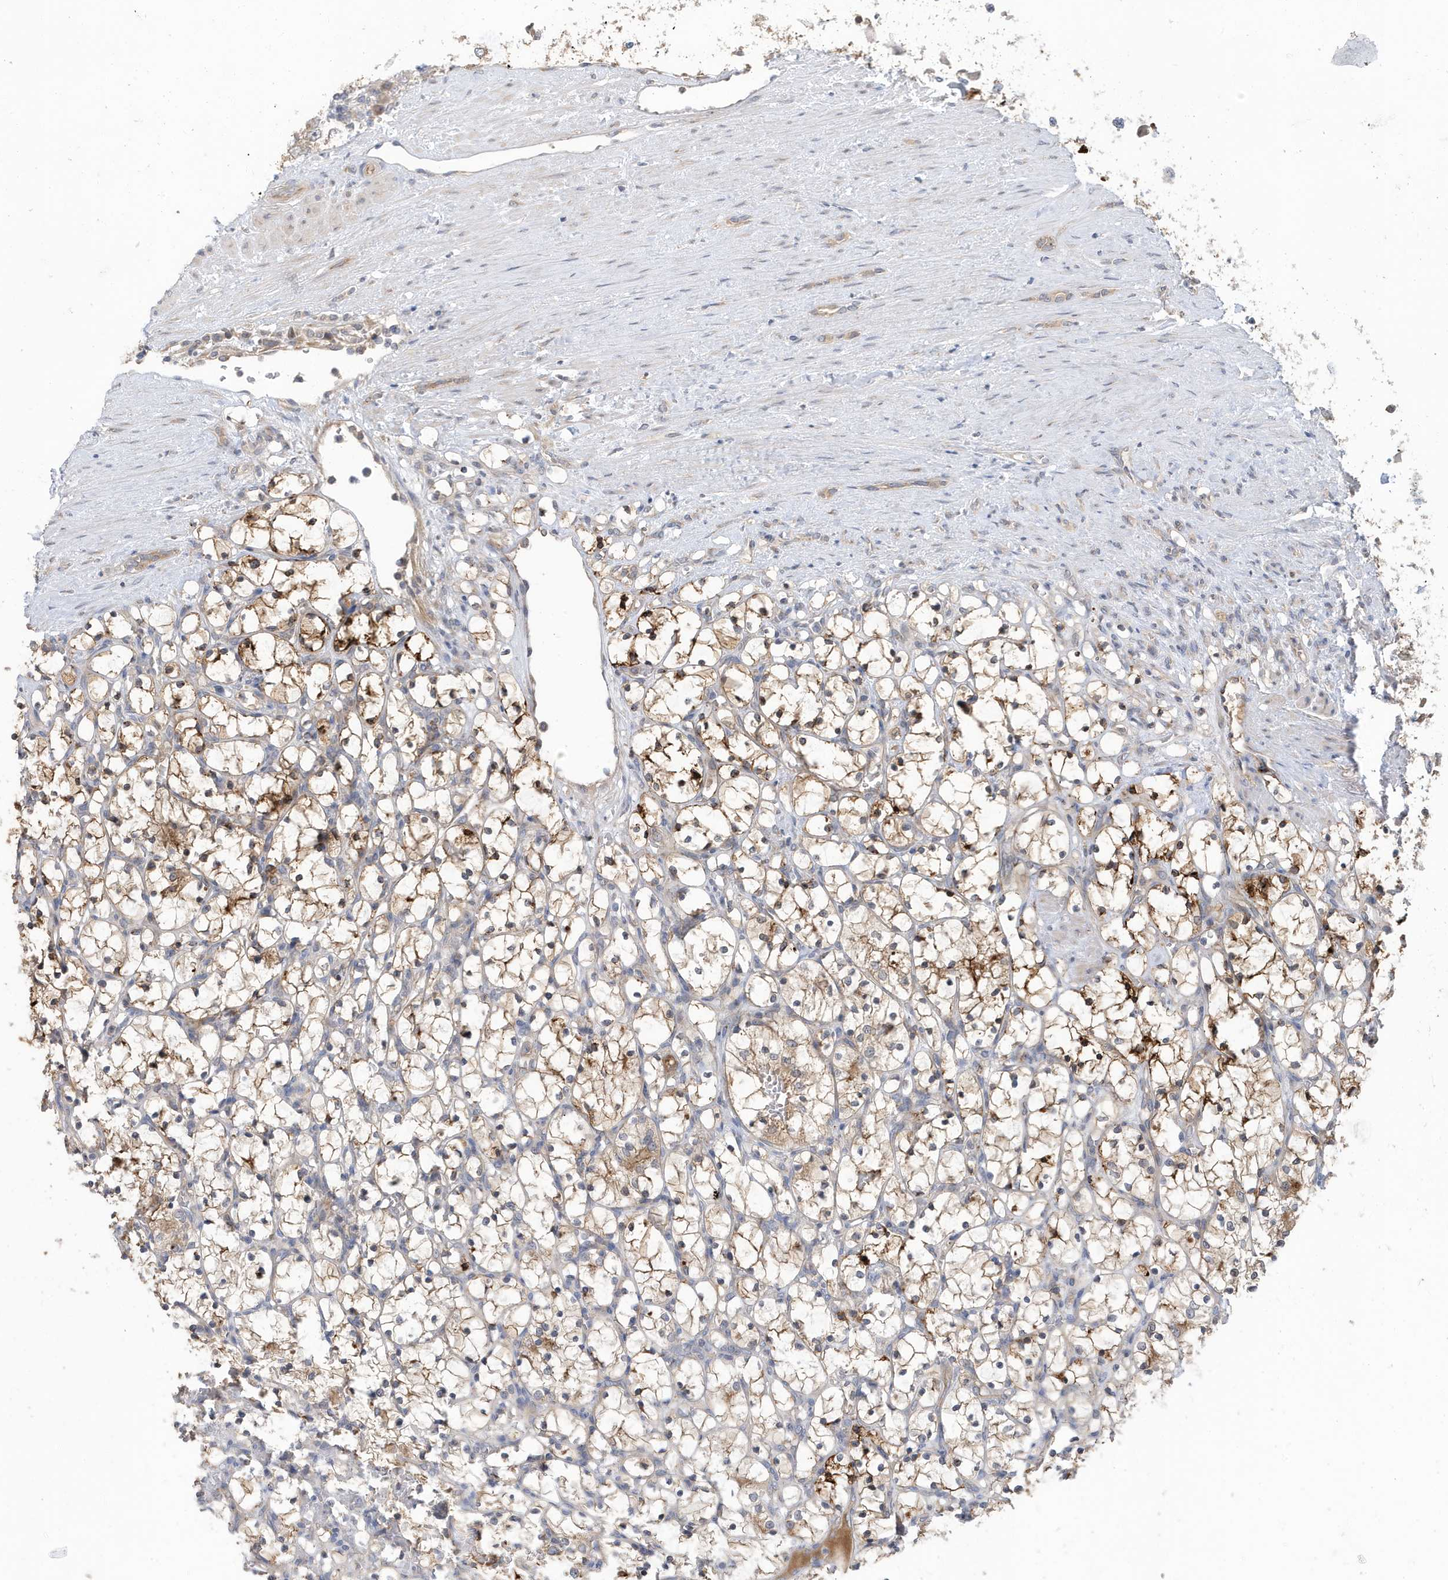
{"staining": {"intensity": "weak", "quantity": "25%-75%", "location": "cytoplasmic/membranous"}, "tissue": "renal cancer", "cell_type": "Tumor cells", "image_type": "cancer", "snomed": [{"axis": "morphology", "description": "Adenocarcinoma, NOS"}, {"axis": "topography", "description": "Kidney"}], "caption": "Protein expression analysis of renal adenocarcinoma displays weak cytoplasmic/membranous positivity in about 25%-75% of tumor cells. (Brightfield microscopy of DAB IHC at high magnification).", "gene": "LAPTM4A", "patient": {"sex": "female", "age": 69}}